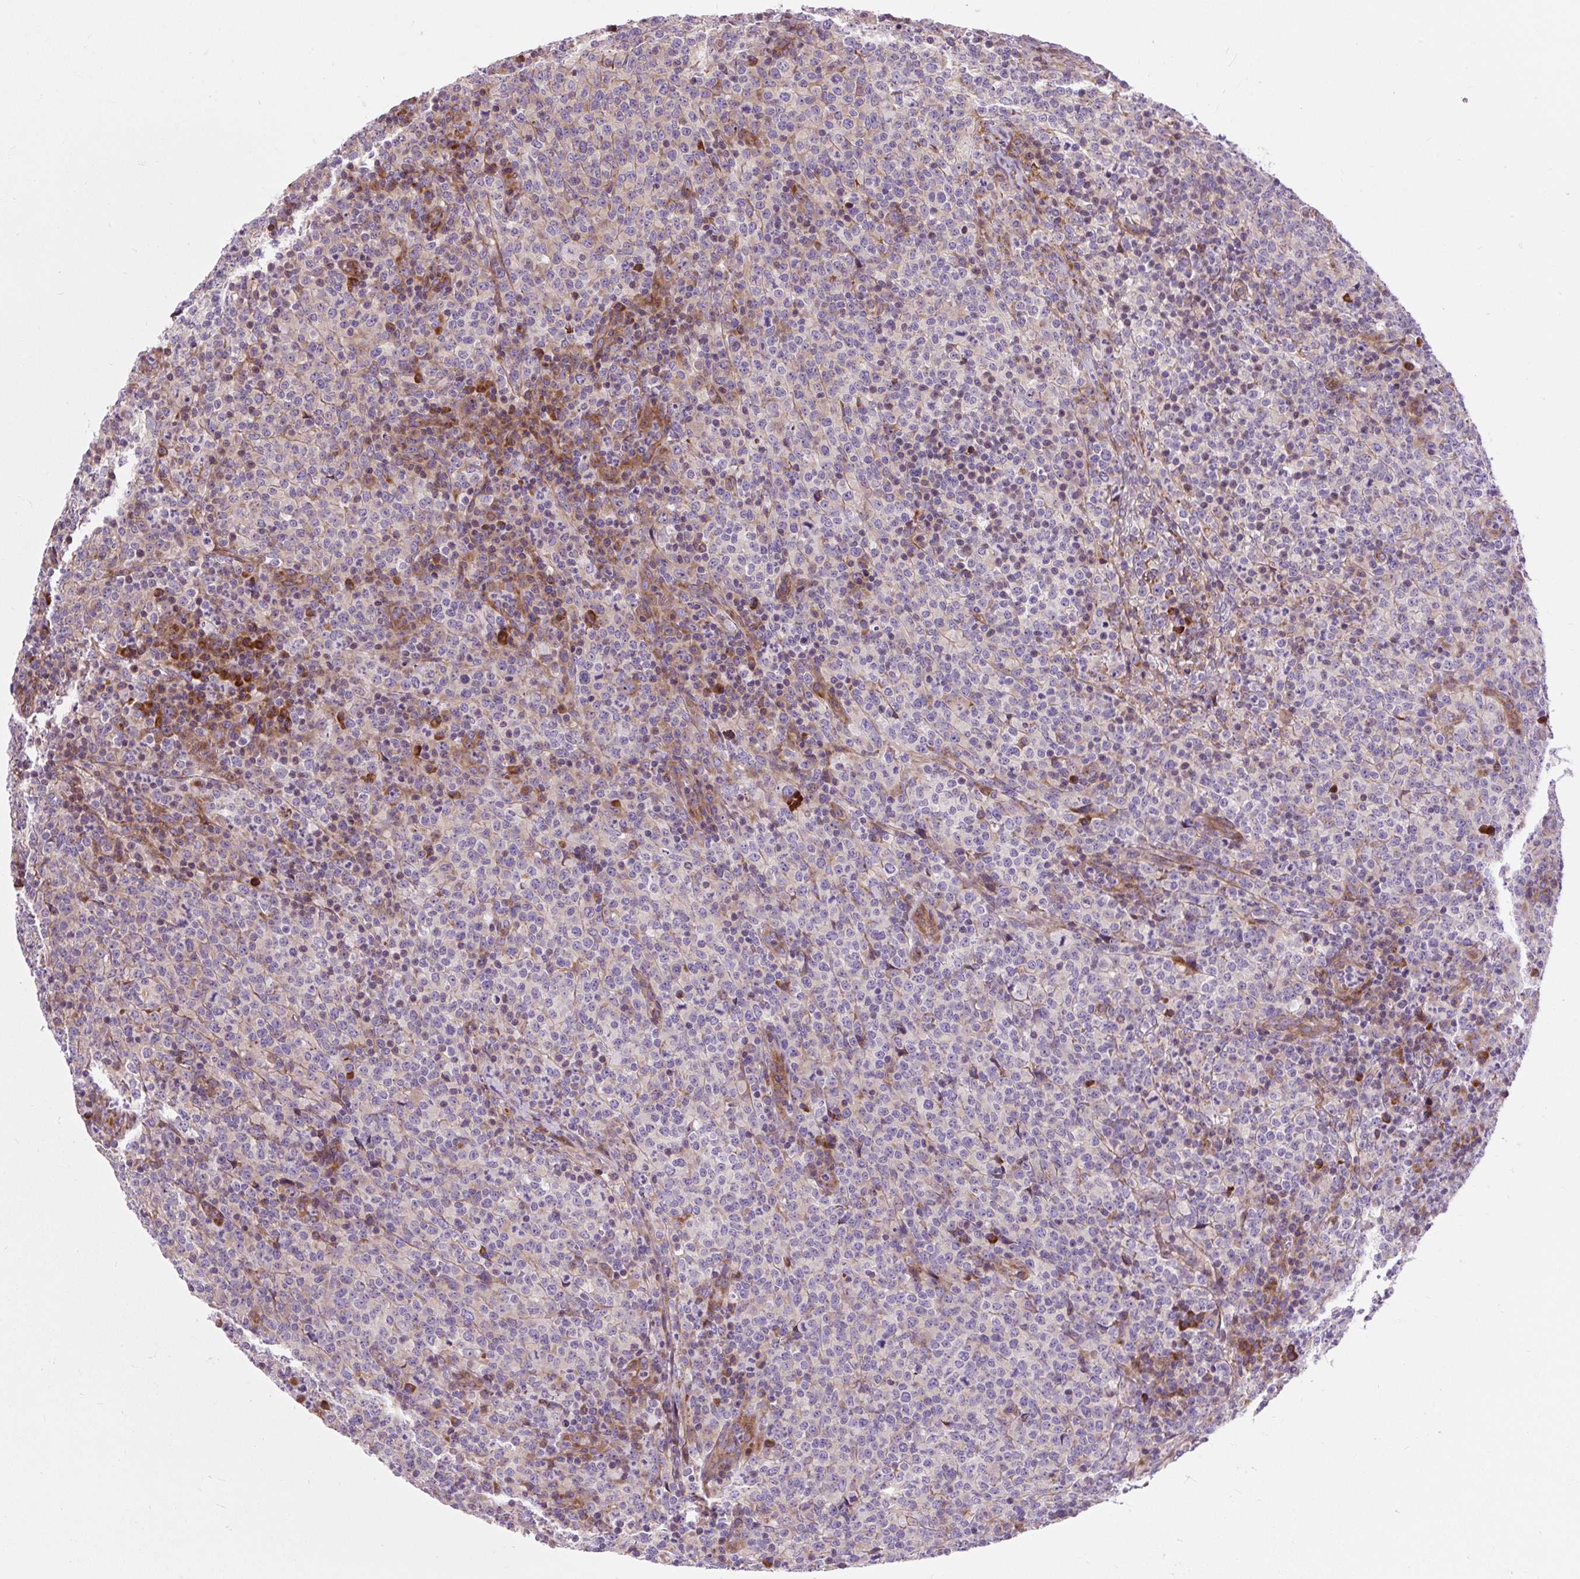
{"staining": {"intensity": "negative", "quantity": "none", "location": "none"}, "tissue": "lymphoma", "cell_type": "Tumor cells", "image_type": "cancer", "snomed": [{"axis": "morphology", "description": "Malignant lymphoma, non-Hodgkin's type, High grade"}, {"axis": "topography", "description": "Lymph node"}], "caption": "Micrograph shows no protein positivity in tumor cells of lymphoma tissue. (DAB IHC, high magnification).", "gene": "CISD3", "patient": {"sex": "male", "age": 54}}